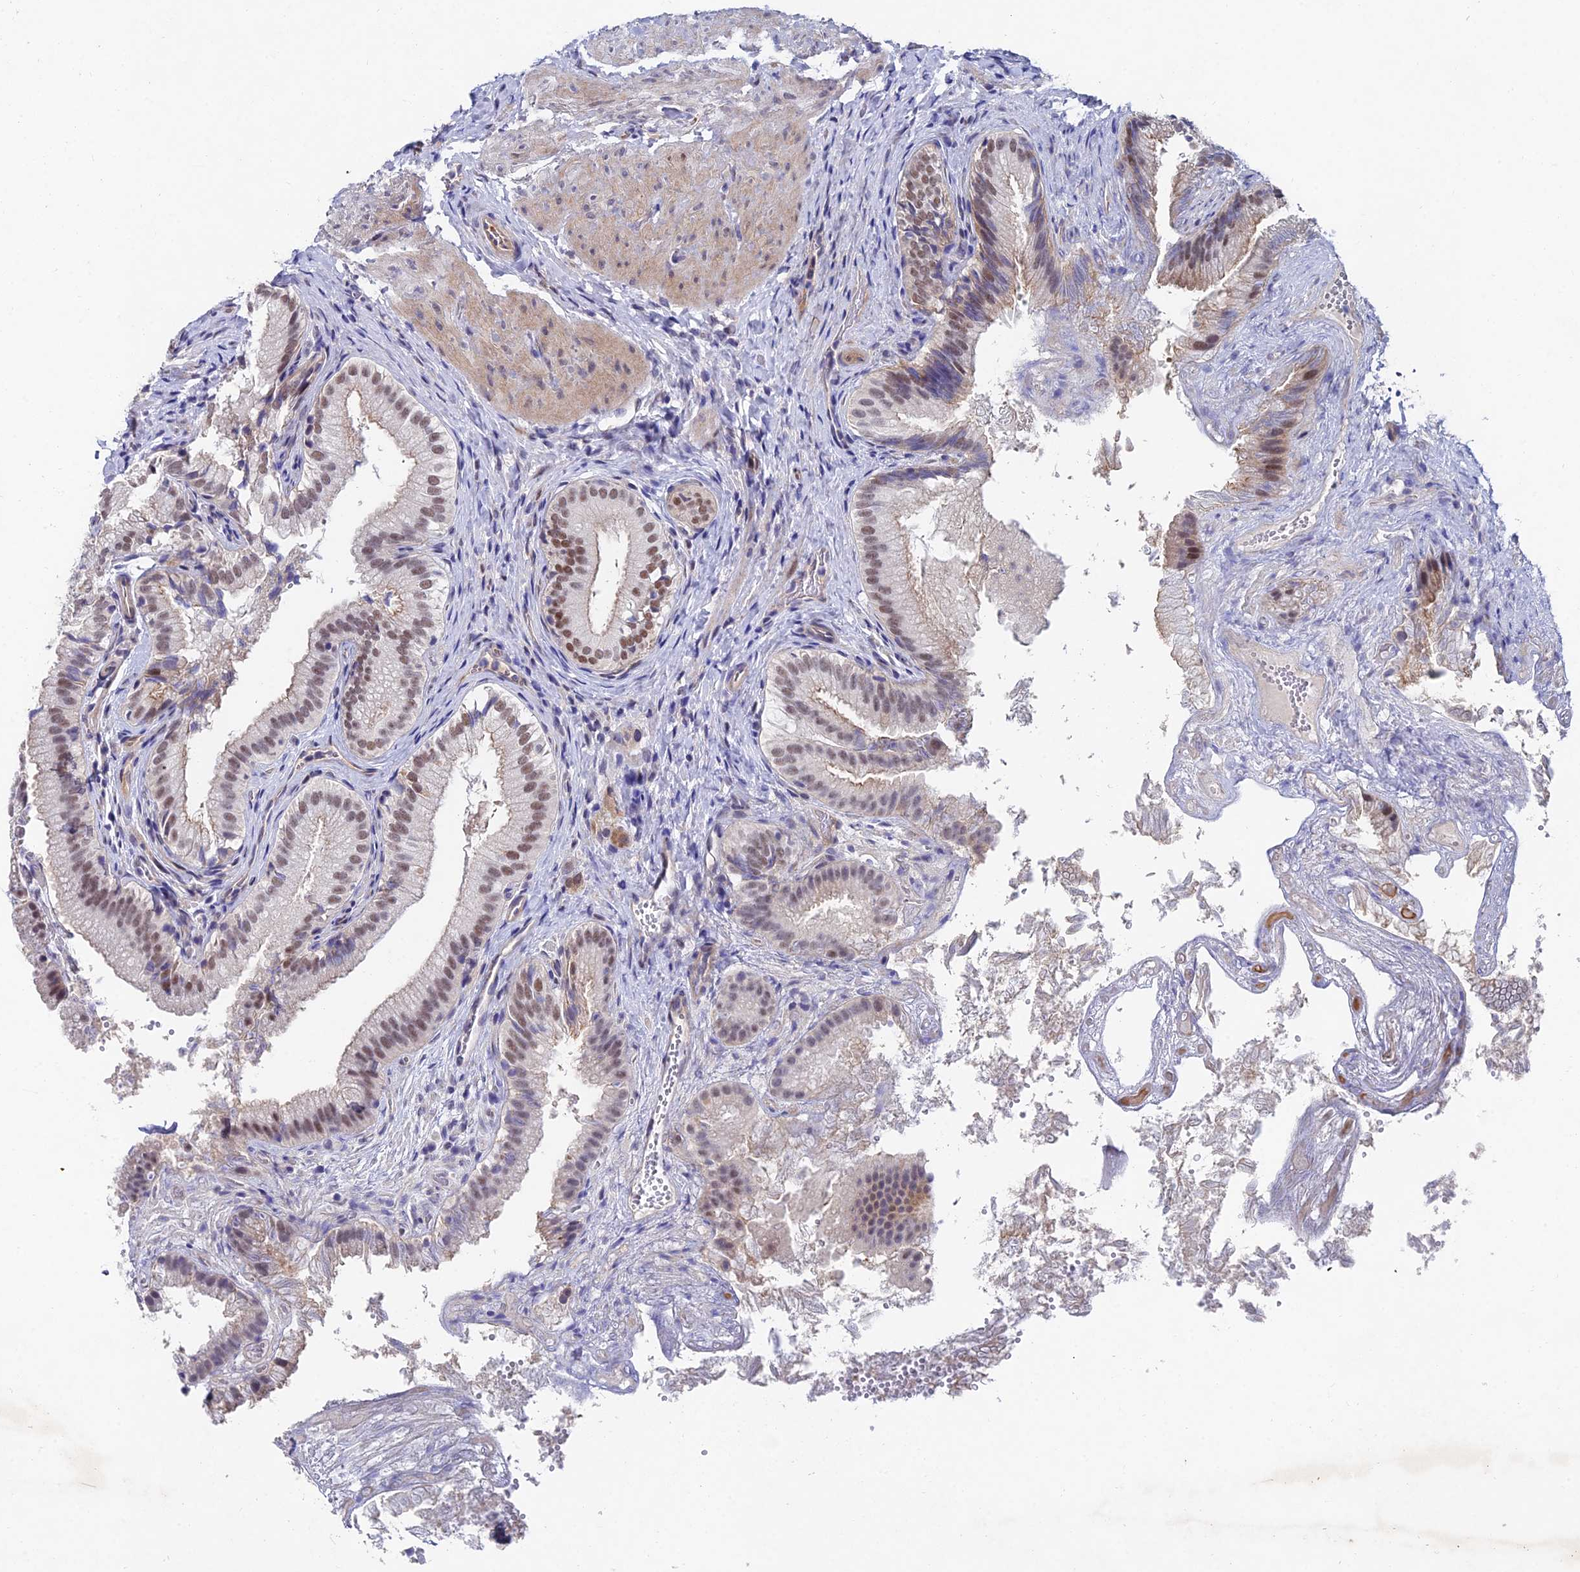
{"staining": {"intensity": "weak", "quantity": "25%-75%", "location": "nuclear"}, "tissue": "gallbladder", "cell_type": "Glandular cells", "image_type": "normal", "snomed": [{"axis": "morphology", "description": "Normal tissue, NOS"}, {"axis": "topography", "description": "Gallbladder"}], "caption": "The photomicrograph shows staining of unremarkable gallbladder, revealing weak nuclear protein positivity (brown color) within glandular cells.", "gene": "TRIM24", "patient": {"sex": "female", "age": 30}}